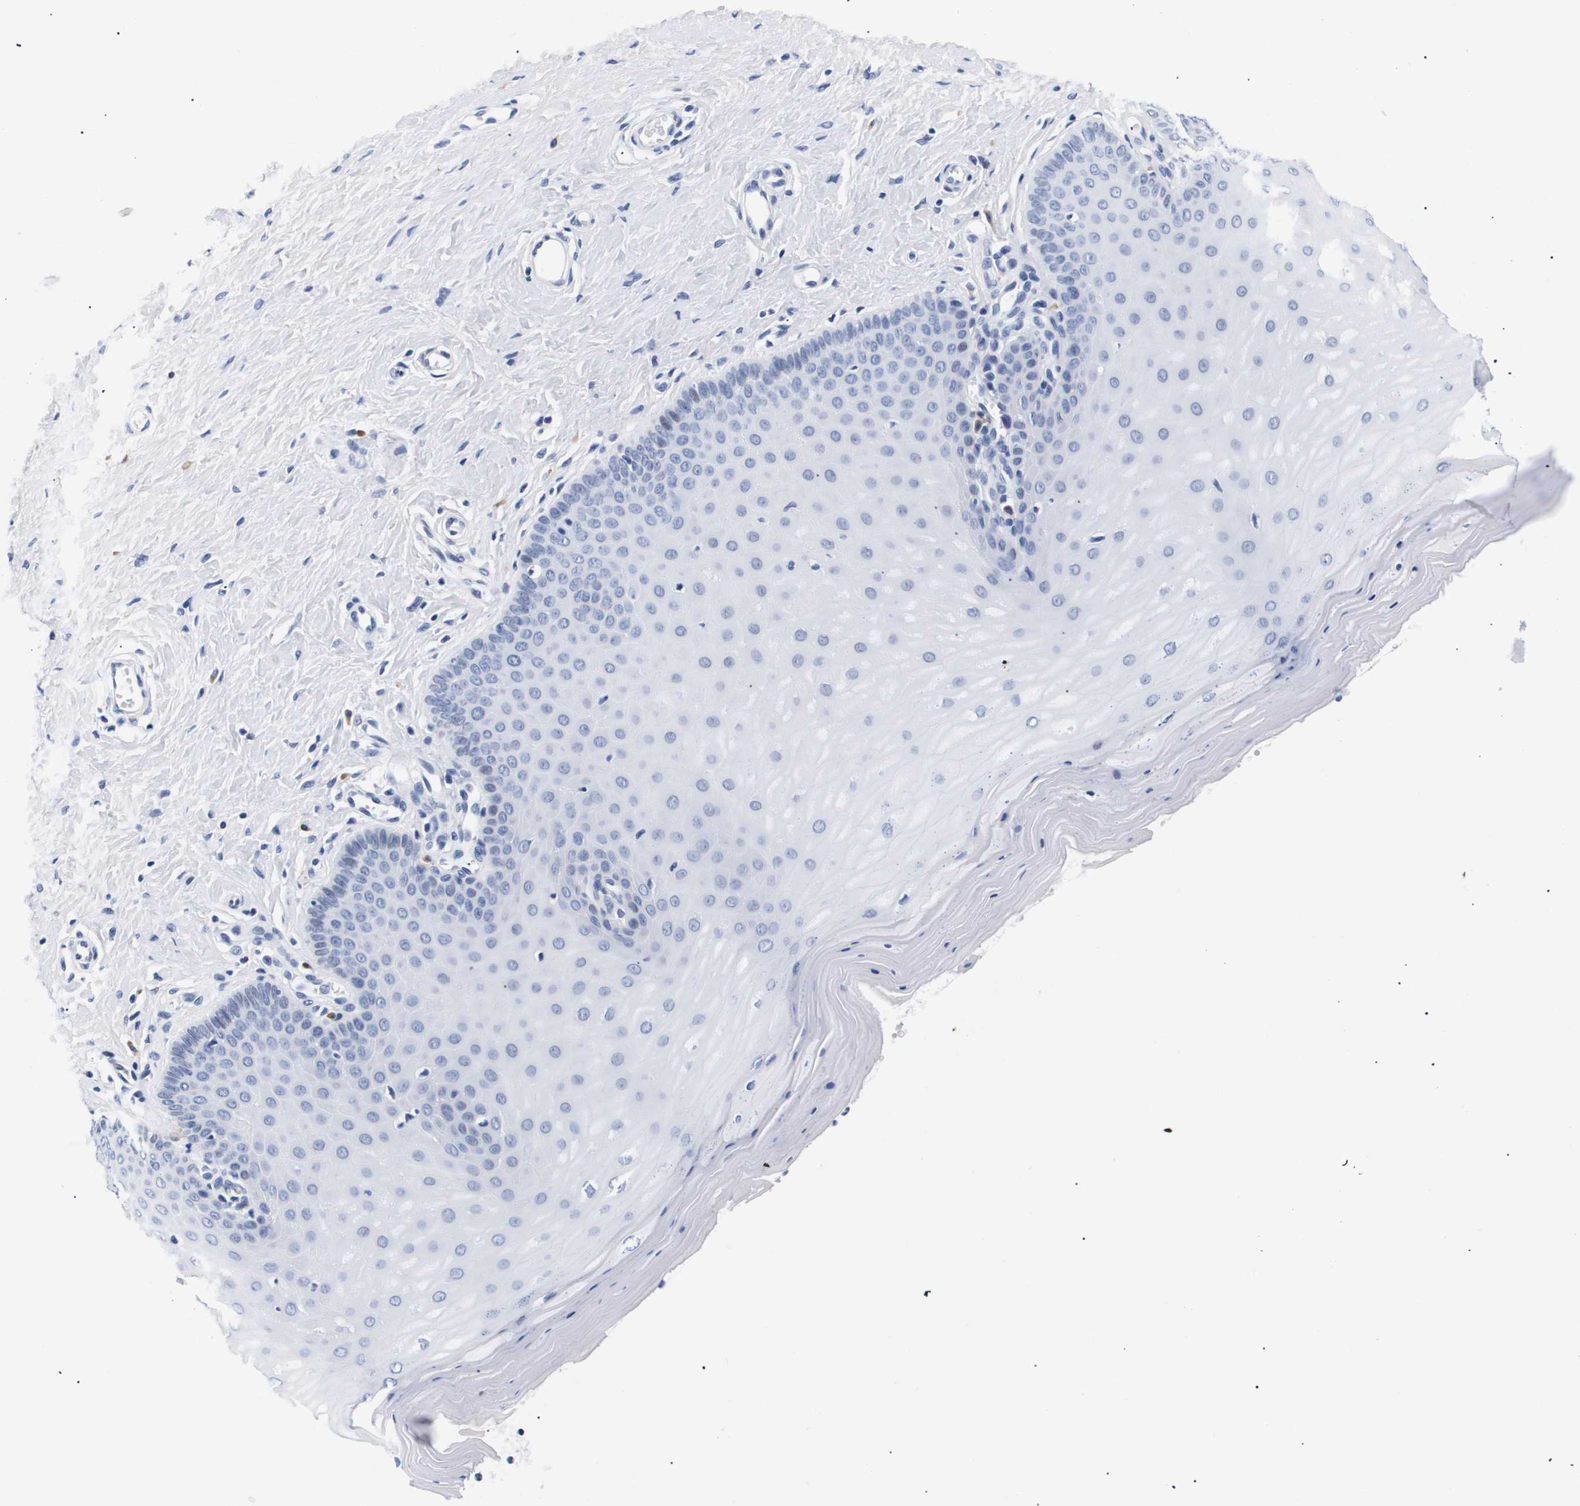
{"staining": {"intensity": "negative", "quantity": "none", "location": "none"}, "tissue": "cervix", "cell_type": "Glandular cells", "image_type": "normal", "snomed": [{"axis": "morphology", "description": "Normal tissue, NOS"}, {"axis": "topography", "description": "Cervix"}], "caption": "Immunohistochemical staining of normal cervix exhibits no significant expression in glandular cells. Brightfield microscopy of immunohistochemistry stained with DAB (3,3'-diaminobenzidine) (brown) and hematoxylin (blue), captured at high magnification.", "gene": "SHD", "patient": {"sex": "female", "age": 55}}